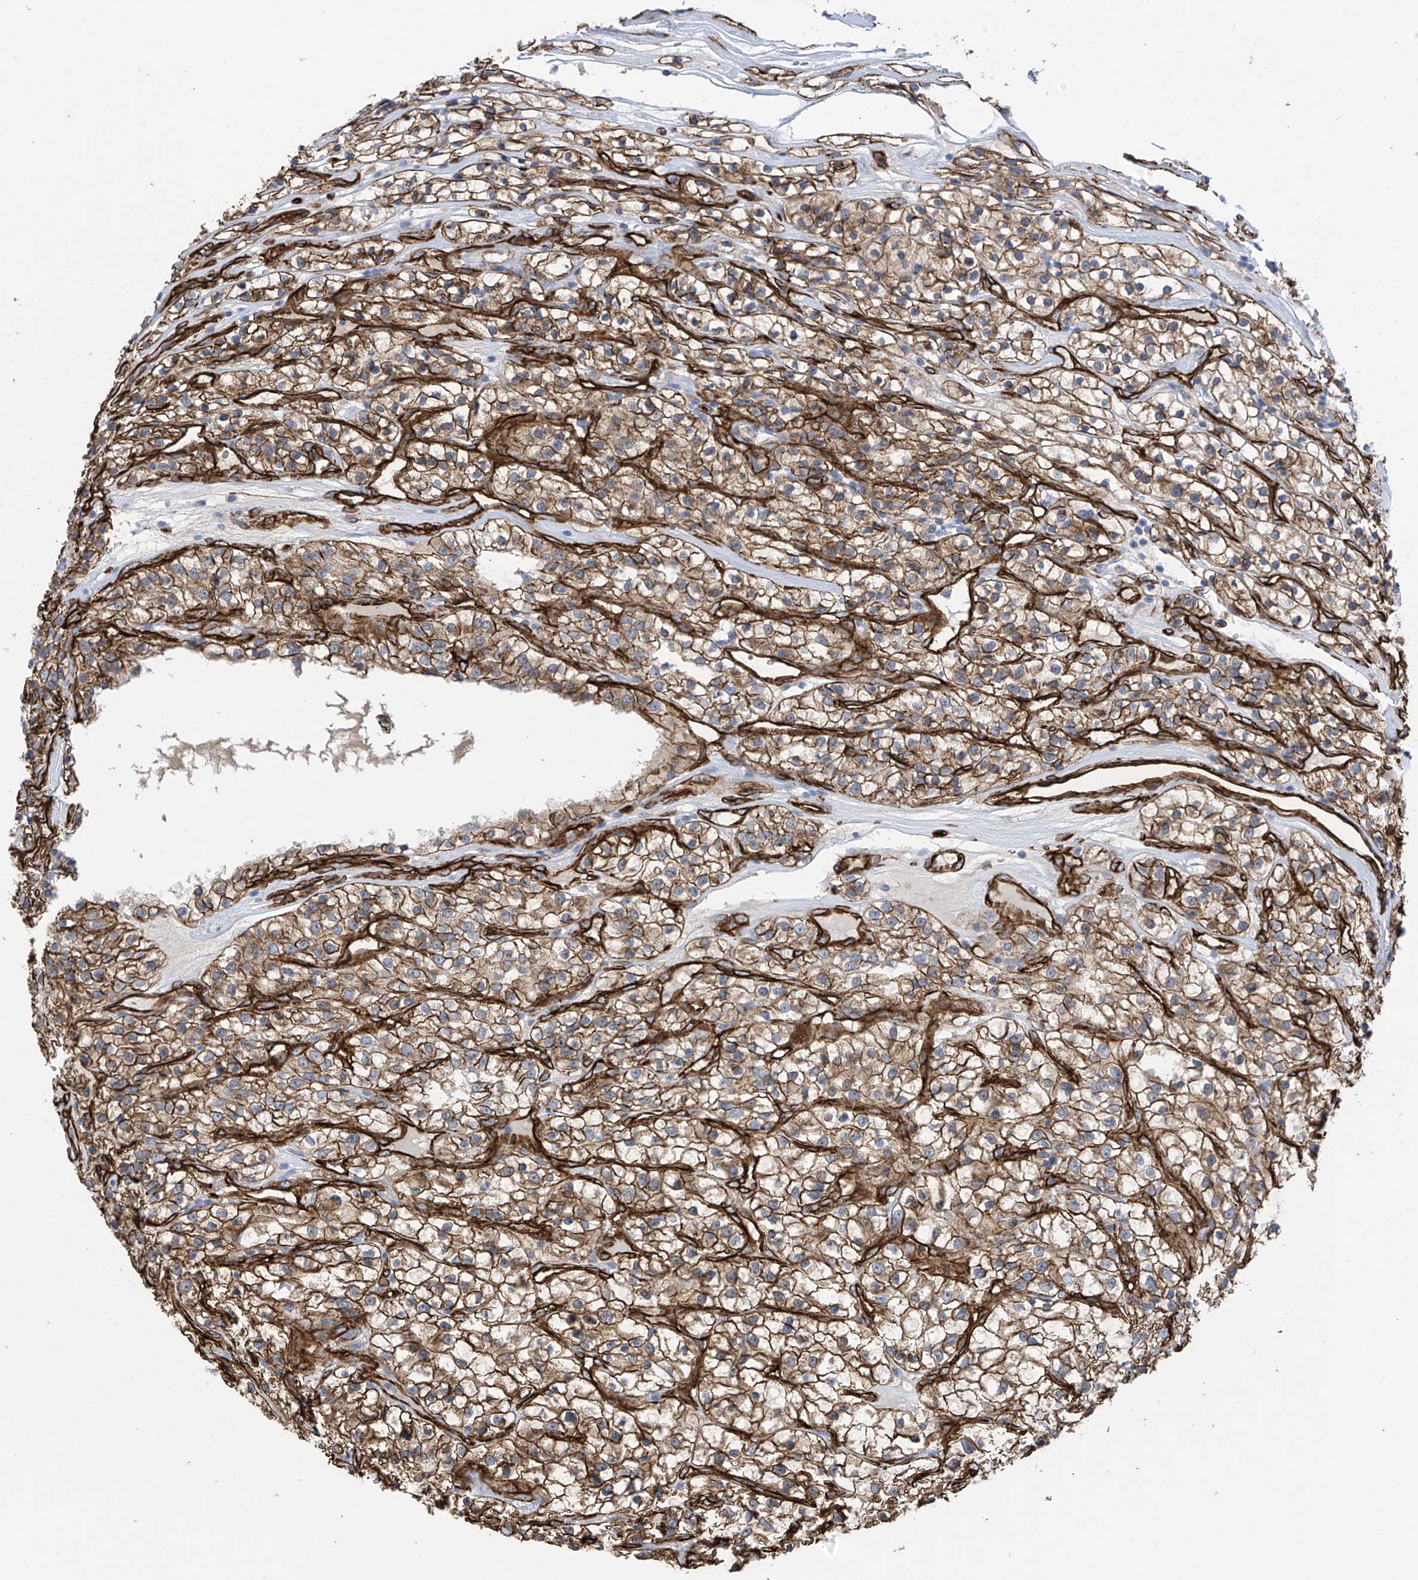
{"staining": {"intensity": "moderate", "quantity": ">75%", "location": "cytoplasmic/membranous"}, "tissue": "renal cancer", "cell_type": "Tumor cells", "image_type": "cancer", "snomed": [{"axis": "morphology", "description": "Adenocarcinoma, NOS"}, {"axis": "topography", "description": "Kidney"}], "caption": "High-magnification brightfield microscopy of renal adenocarcinoma stained with DAB (3,3'-diaminobenzidine) (brown) and counterstained with hematoxylin (blue). tumor cells exhibit moderate cytoplasmic/membranous staining is present in about>75% of cells. (DAB = brown stain, brightfield microscopy at high magnification).", "gene": "UBTD1", "patient": {"sex": "female", "age": 57}}